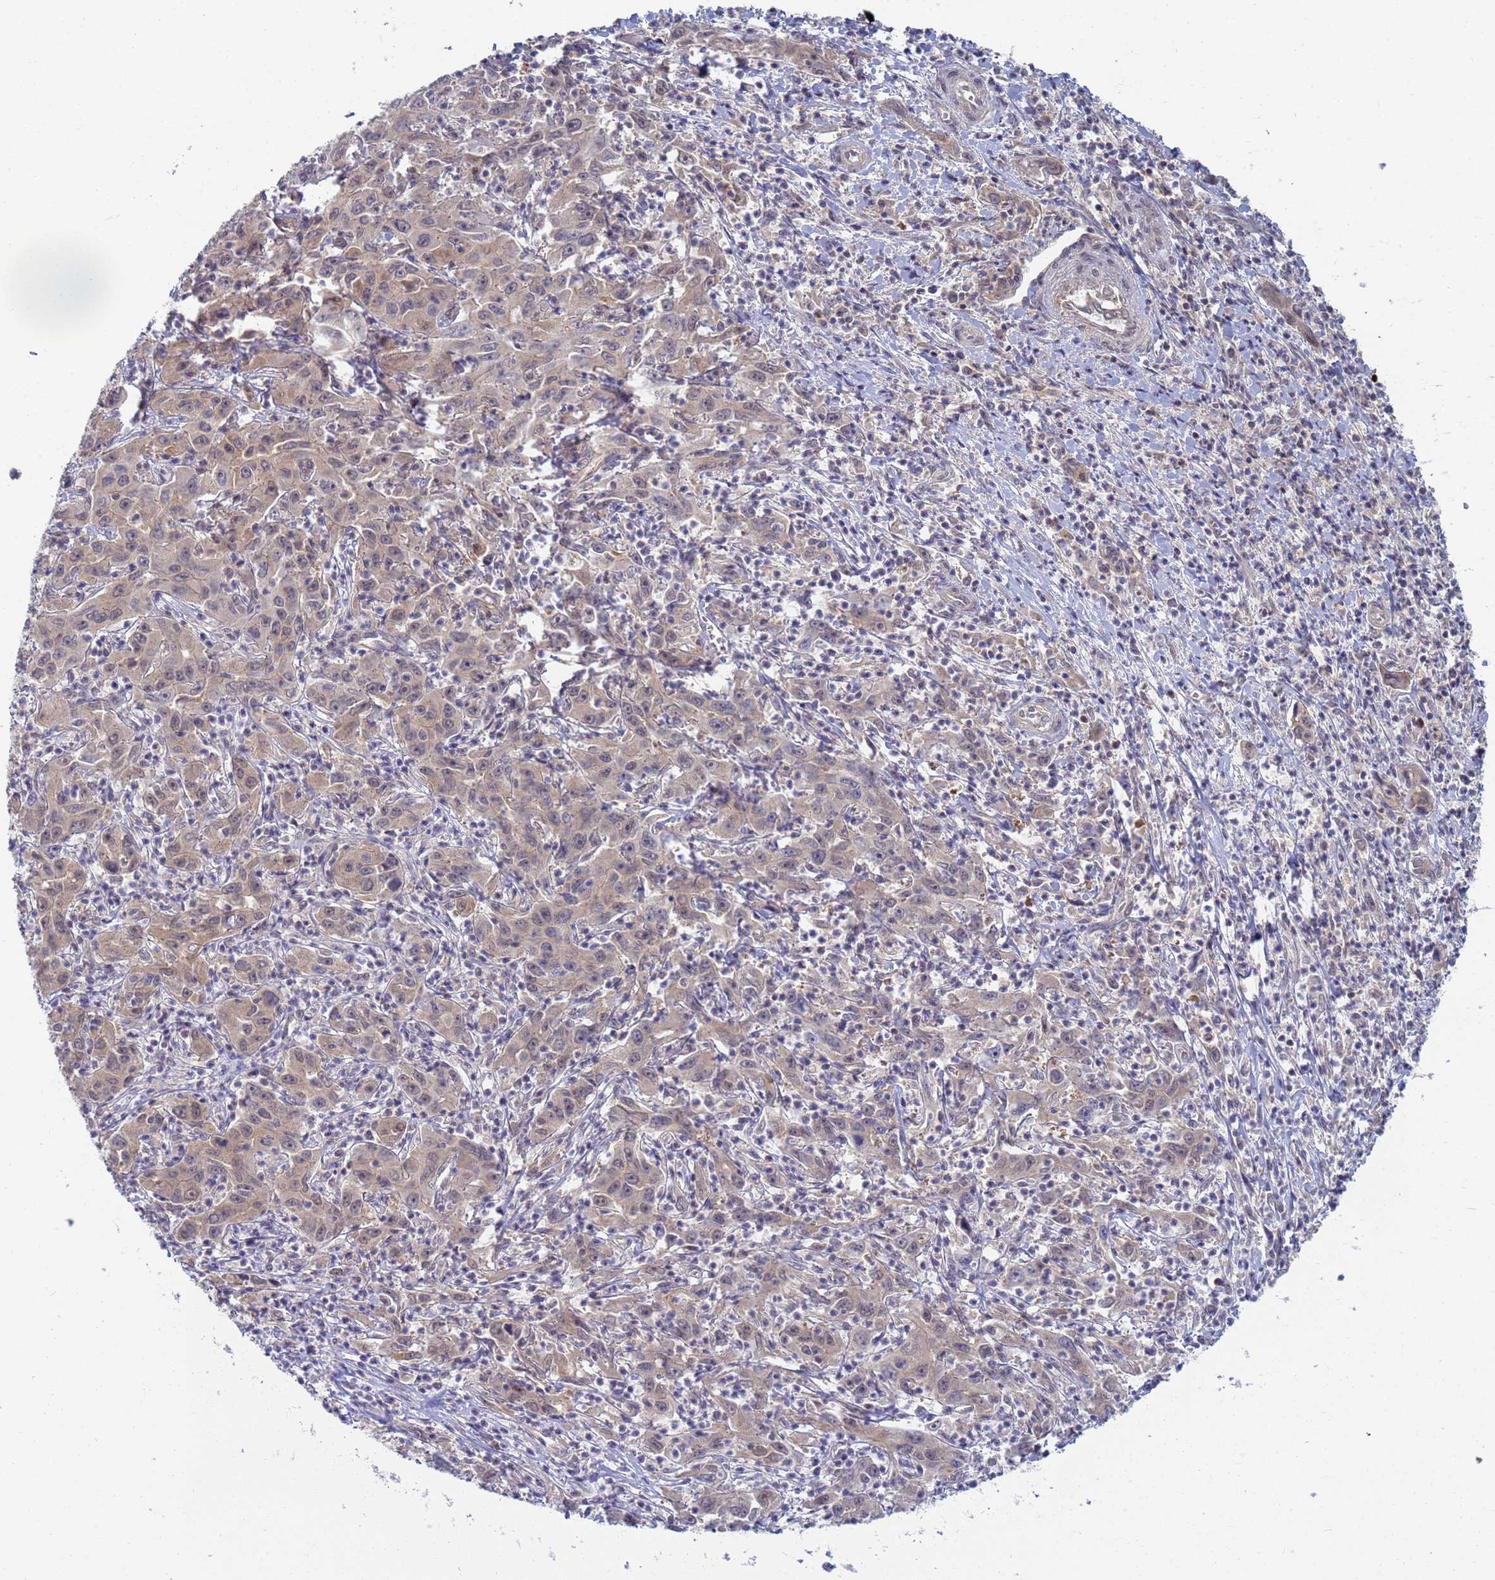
{"staining": {"intensity": "weak", "quantity": "<25%", "location": "nuclear"}, "tissue": "liver cancer", "cell_type": "Tumor cells", "image_type": "cancer", "snomed": [{"axis": "morphology", "description": "Carcinoma, Hepatocellular, NOS"}, {"axis": "topography", "description": "Liver"}], "caption": "This micrograph is of liver hepatocellular carcinoma stained with immunohistochemistry (IHC) to label a protein in brown with the nuclei are counter-stained blue. There is no positivity in tumor cells.", "gene": "SHARPIN", "patient": {"sex": "male", "age": 63}}